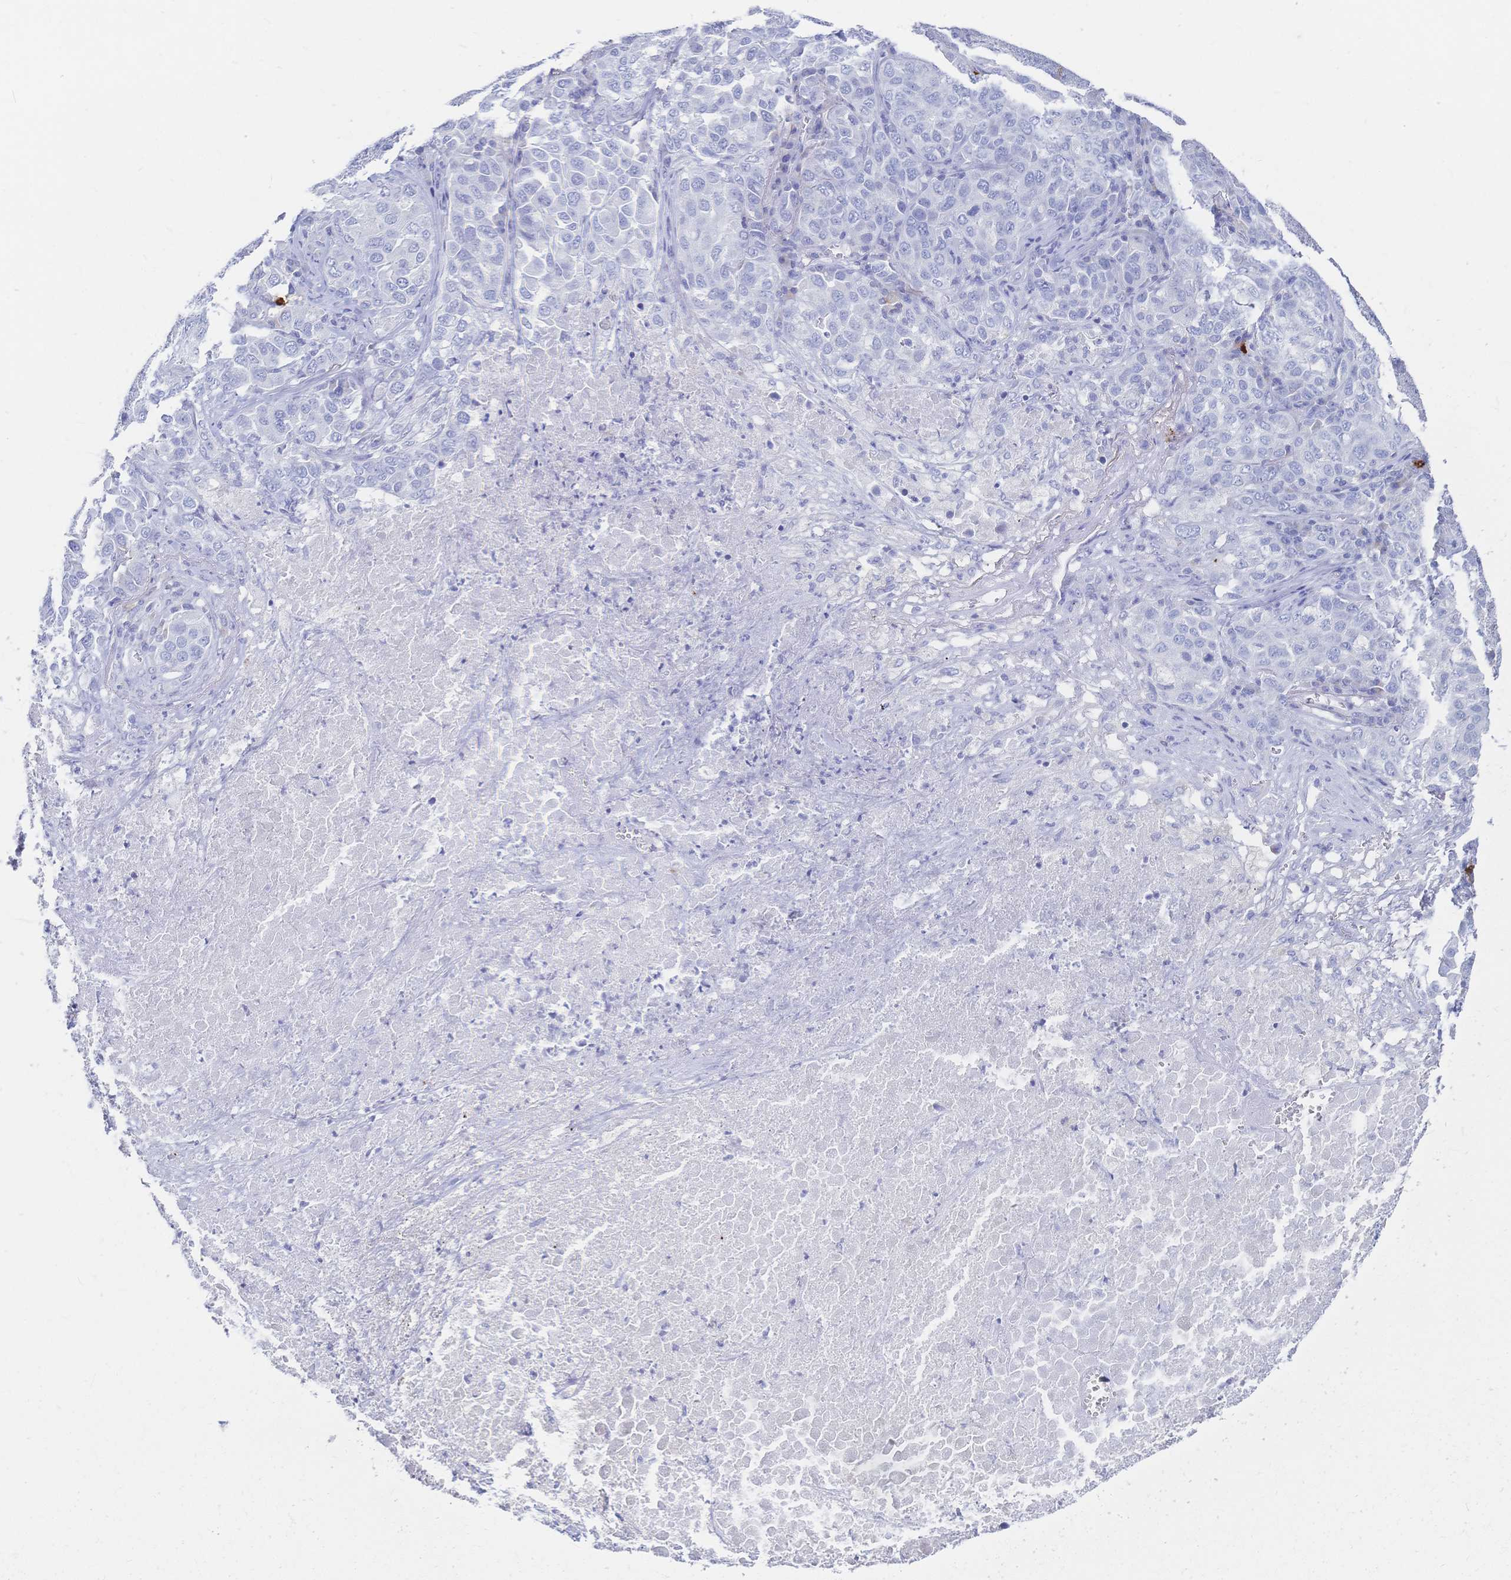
{"staining": {"intensity": "negative", "quantity": "none", "location": "none"}, "tissue": "lung cancer", "cell_type": "Tumor cells", "image_type": "cancer", "snomed": [{"axis": "morphology", "description": "Adenocarcinoma, NOS"}, {"axis": "morphology", "description": "Adenocarcinoma, metastatic, NOS"}, {"axis": "topography", "description": "Lymph node"}, {"axis": "topography", "description": "Lung"}], "caption": "This histopathology image is of lung cancer (metastatic adenocarcinoma) stained with immunohistochemistry to label a protein in brown with the nuclei are counter-stained blue. There is no positivity in tumor cells. (Stains: DAB (3,3'-diaminobenzidine) immunohistochemistry (IHC) with hematoxylin counter stain, Microscopy: brightfield microscopy at high magnification).", "gene": "IL2RB", "patient": {"sex": "female", "age": 65}}